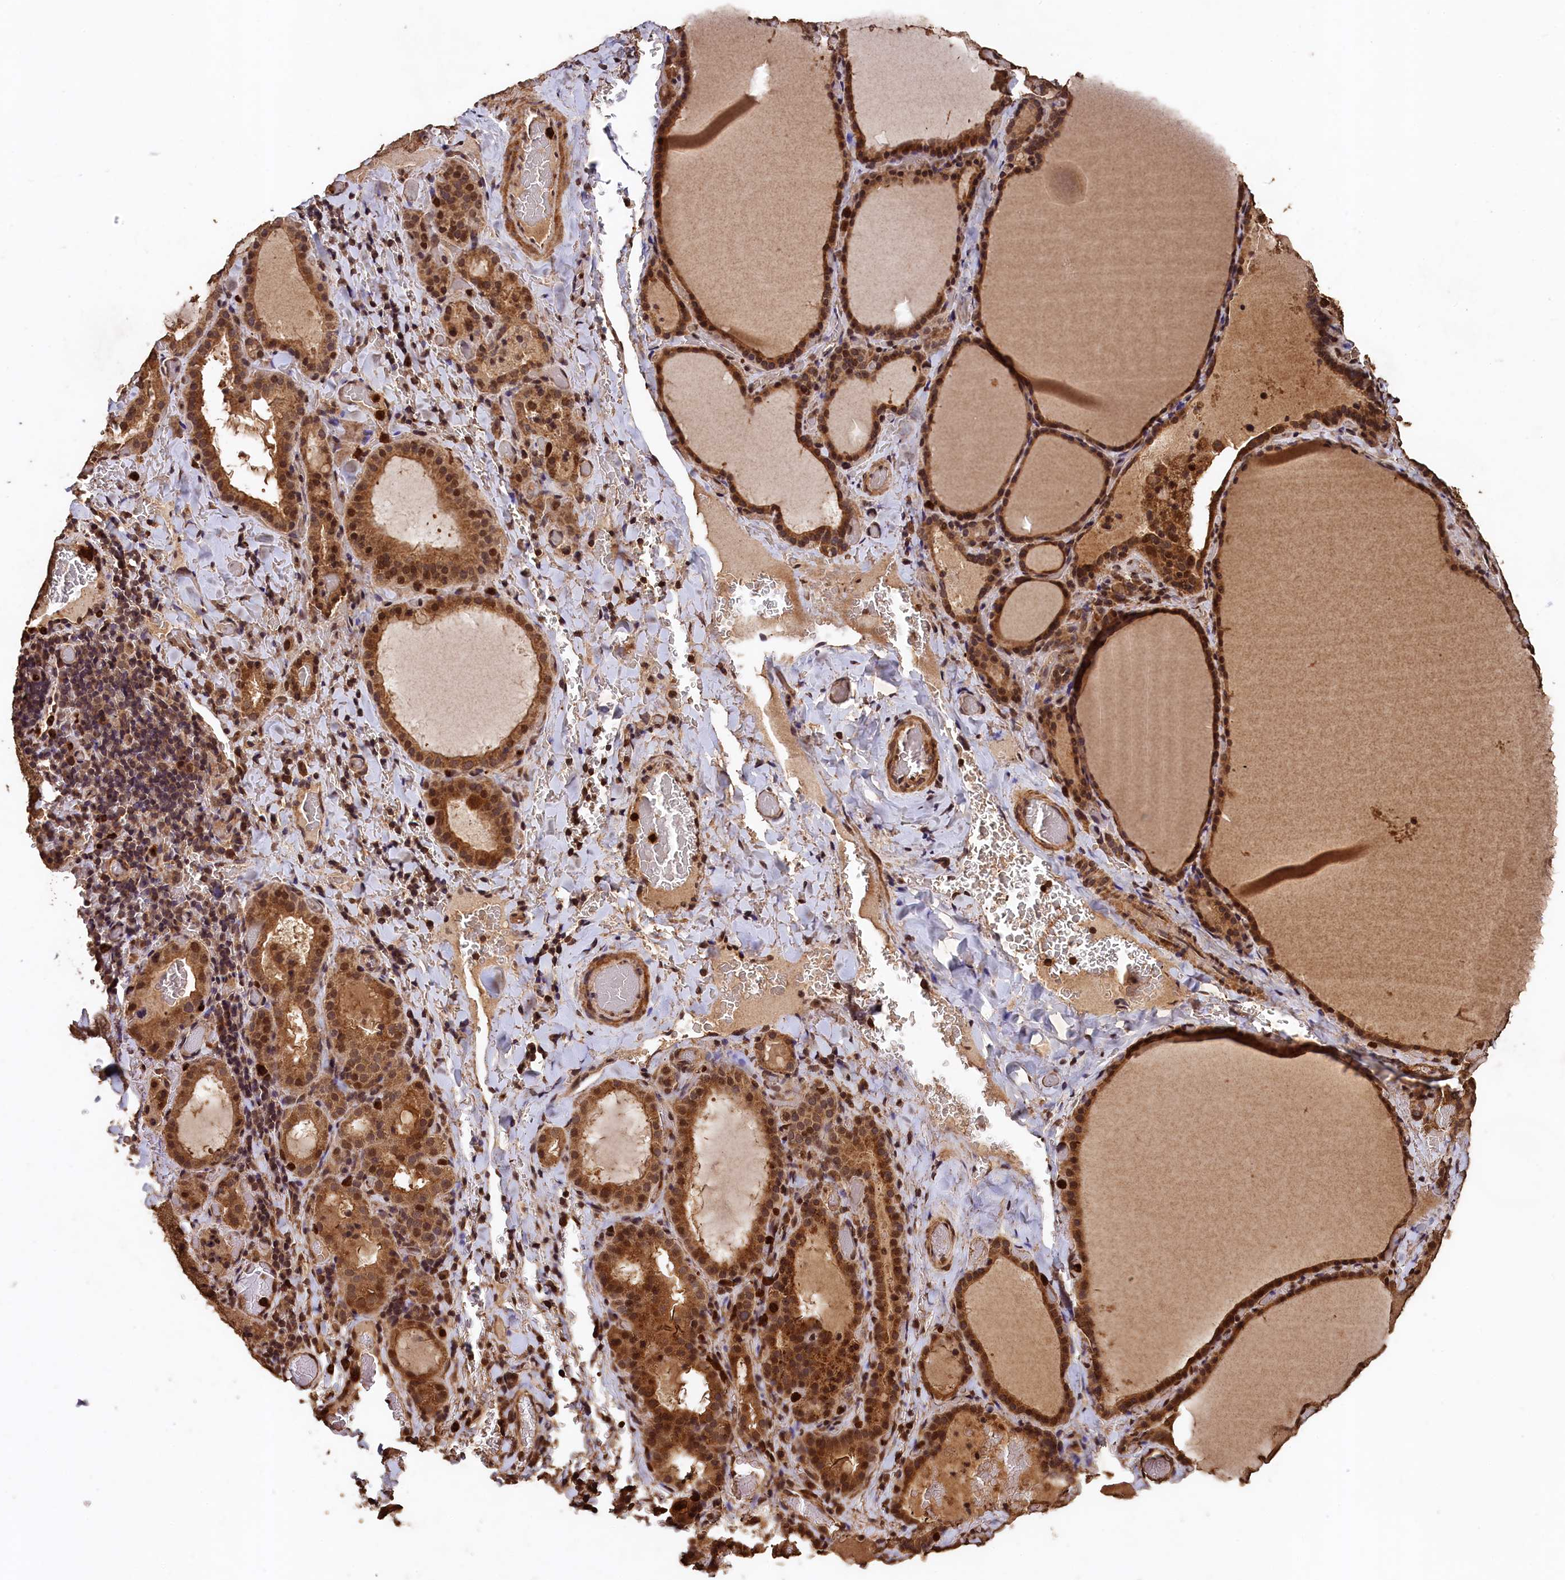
{"staining": {"intensity": "moderate", "quantity": ">75%", "location": "cytoplasmic/membranous,nuclear"}, "tissue": "thyroid gland", "cell_type": "Glandular cells", "image_type": "normal", "snomed": [{"axis": "morphology", "description": "Normal tissue, NOS"}, {"axis": "topography", "description": "Thyroid gland"}], "caption": "Thyroid gland stained with a brown dye displays moderate cytoplasmic/membranous,nuclear positive staining in approximately >75% of glandular cells.", "gene": "CEP57L1", "patient": {"sex": "female", "age": 39}}